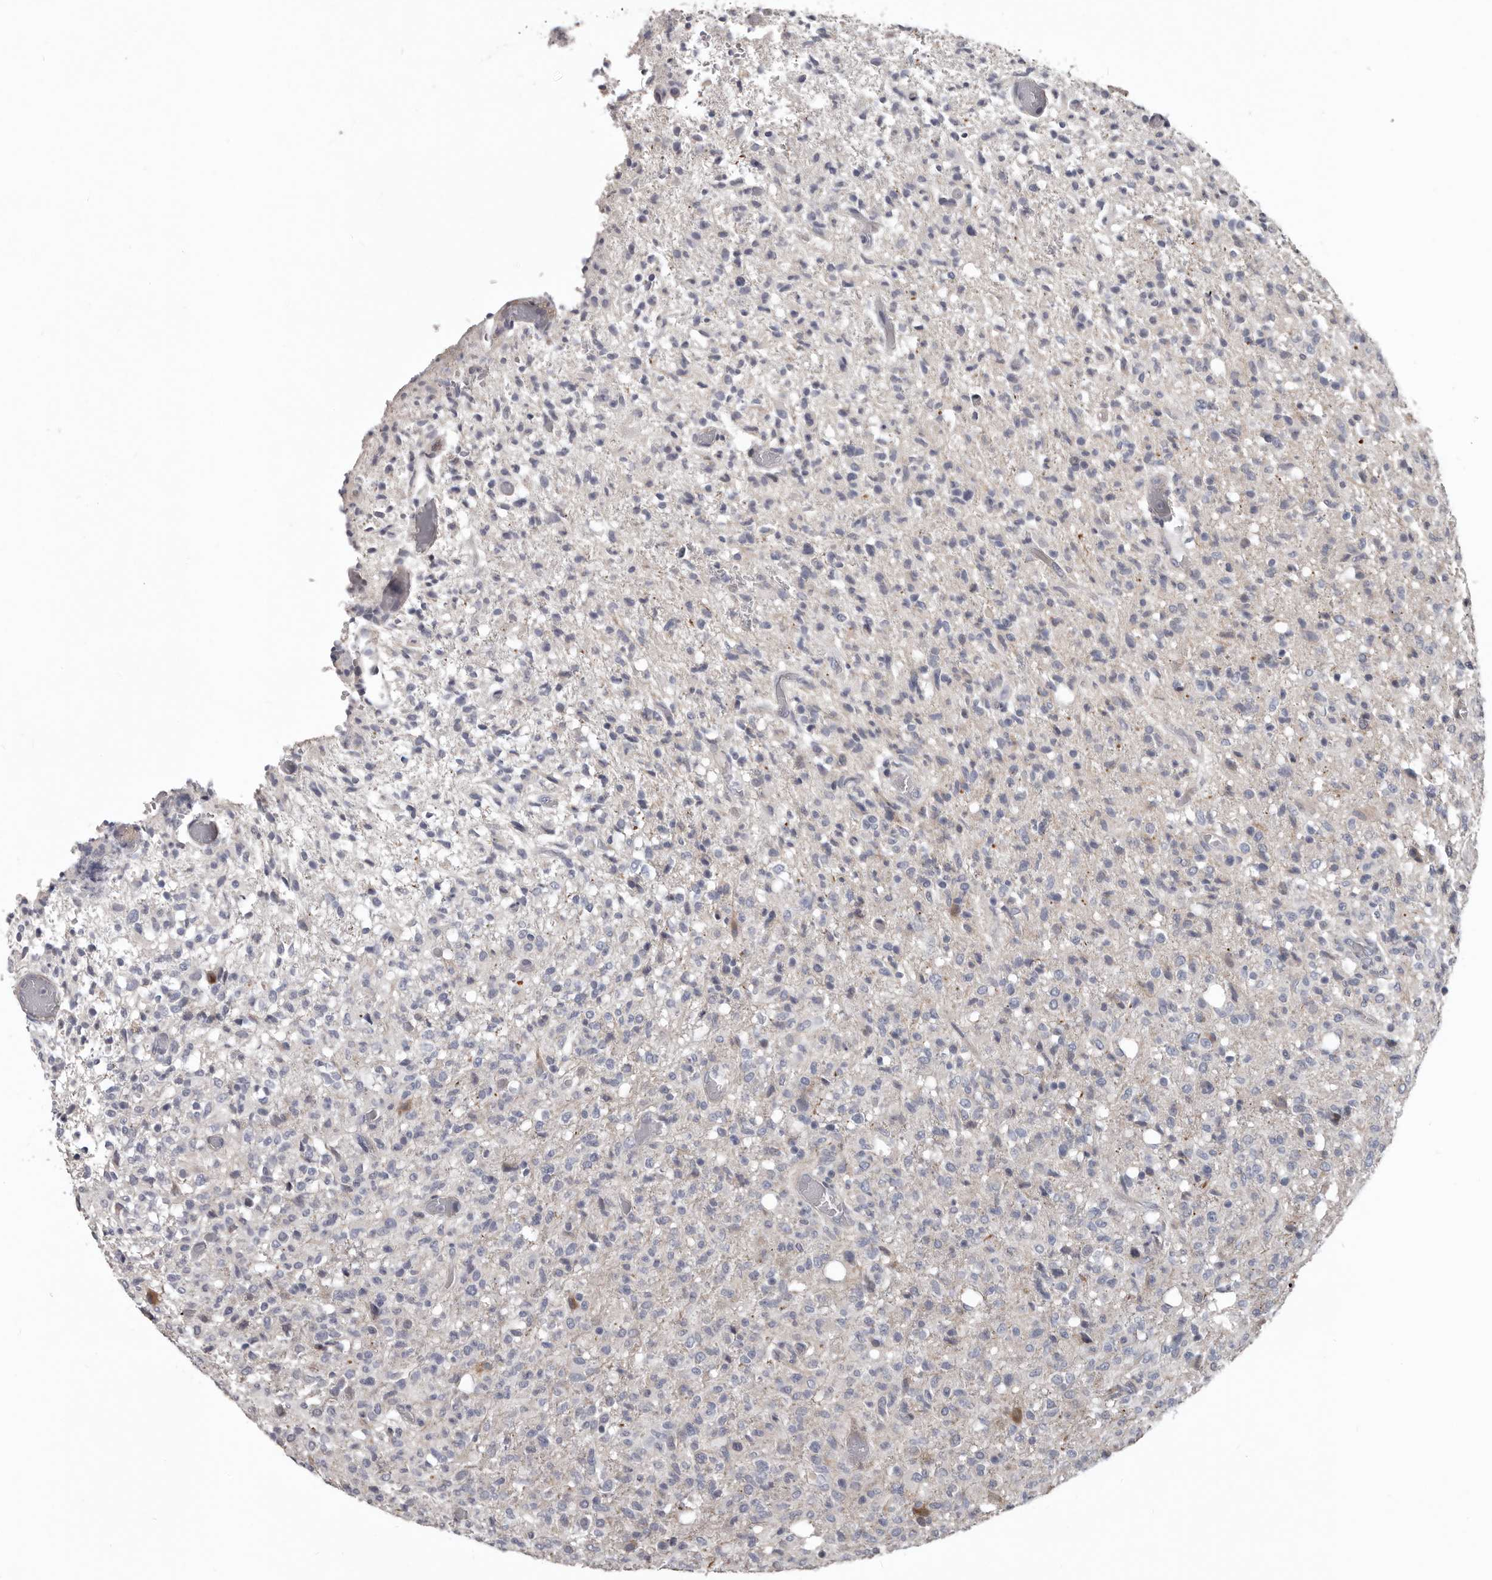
{"staining": {"intensity": "negative", "quantity": "none", "location": "none"}, "tissue": "glioma", "cell_type": "Tumor cells", "image_type": "cancer", "snomed": [{"axis": "morphology", "description": "Glioma, malignant, High grade"}, {"axis": "topography", "description": "Brain"}], "caption": "Immunohistochemistry (IHC) micrograph of neoplastic tissue: glioma stained with DAB (3,3'-diaminobenzidine) demonstrates no significant protein positivity in tumor cells.", "gene": "RNF217", "patient": {"sex": "female", "age": 57}}